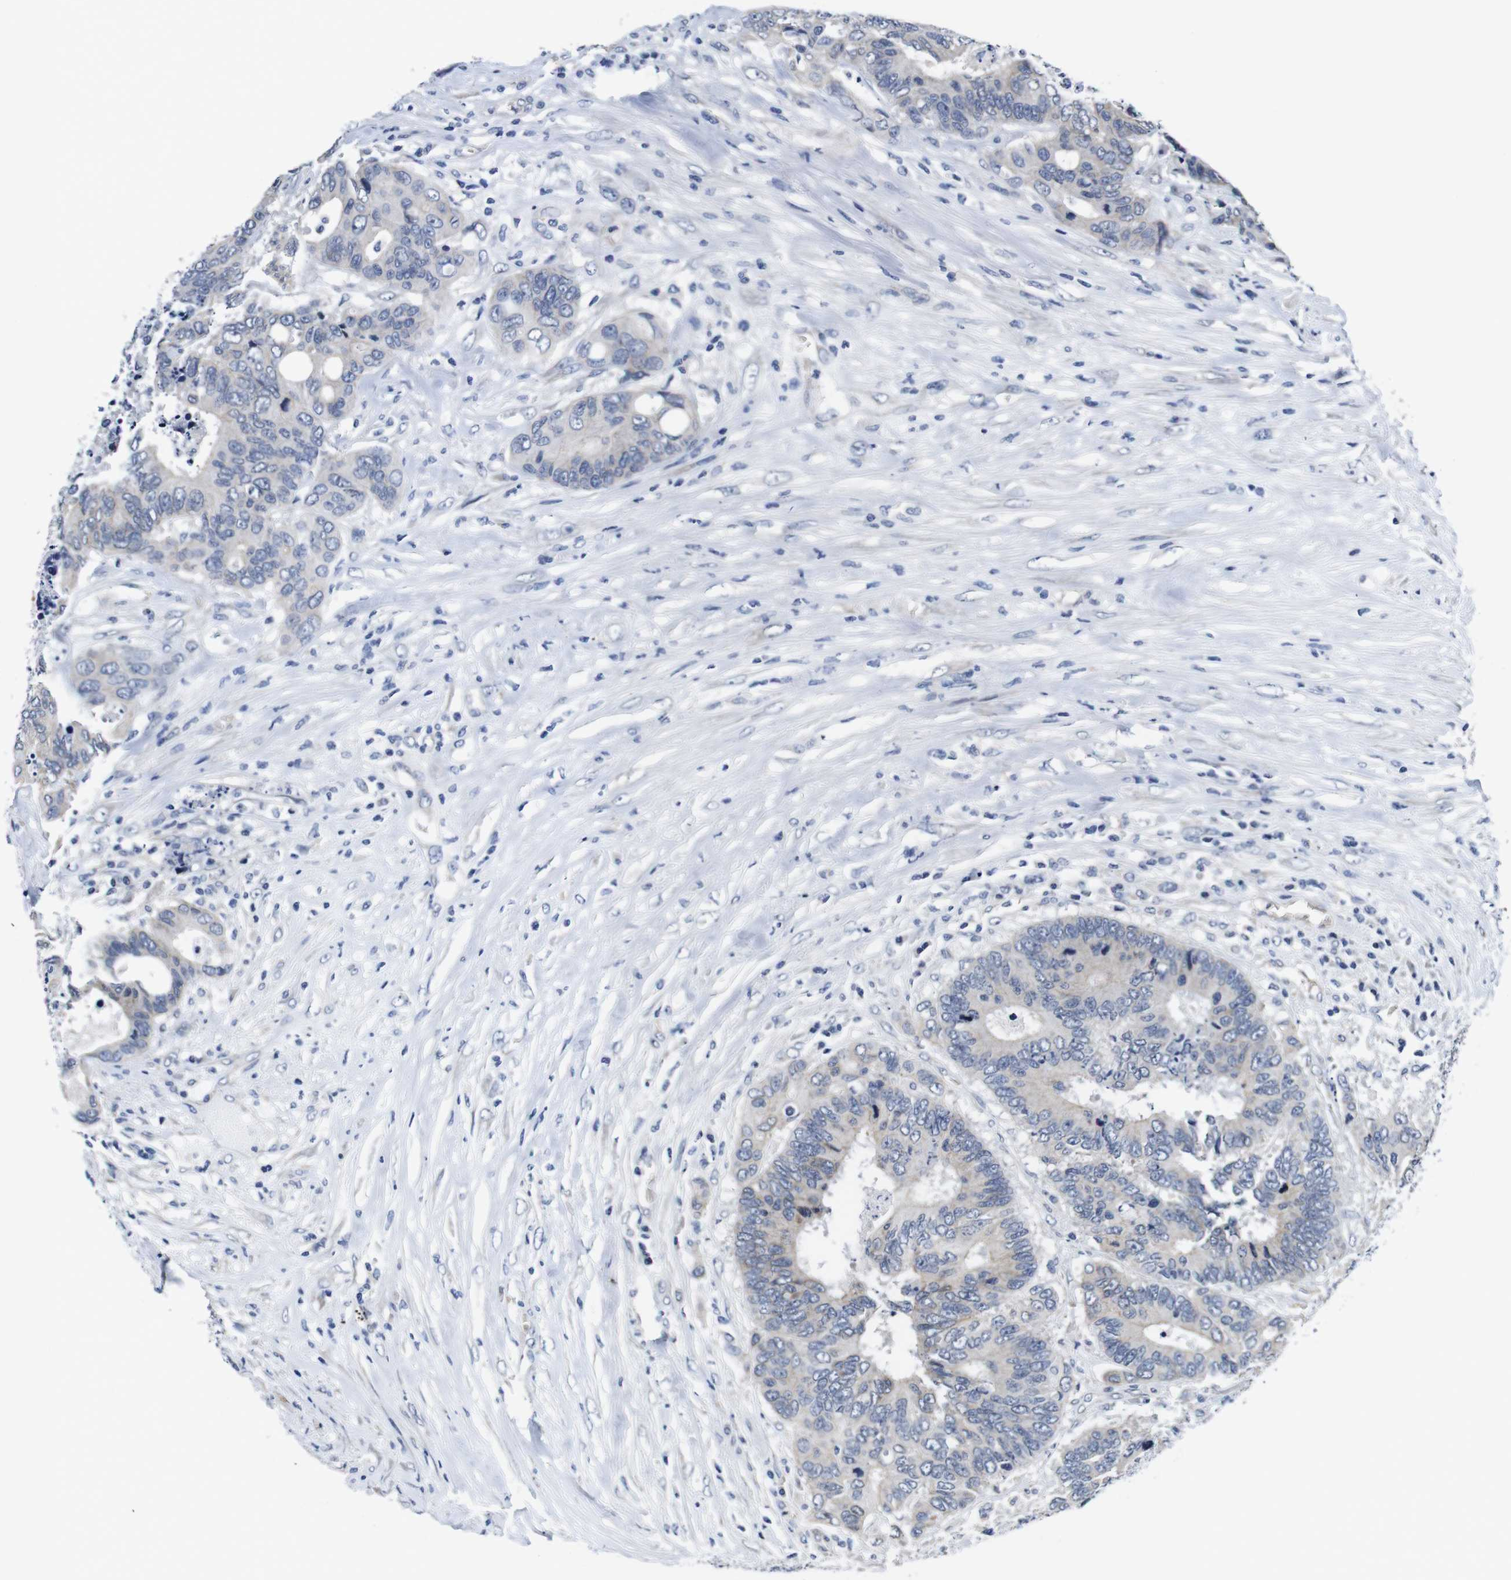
{"staining": {"intensity": "weak", "quantity": "25%-75%", "location": "cytoplasmic/membranous"}, "tissue": "colorectal cancer", "cell_type": "Tumor cells", "image_type": "cancer", "snomed": [{"axis": "morphology", "description": "Adenocarcinoma, NOS"}, {"axis": "topography", "description": "Rectum"}], "caption": "Weak cytoplasmic/membranous protein expression is present in approximately 25%-75% of tumor cells in adenocarcinoma (colorectal).", "gene": "SOCS3", "patient": {"sex": "male", "age": 55}}